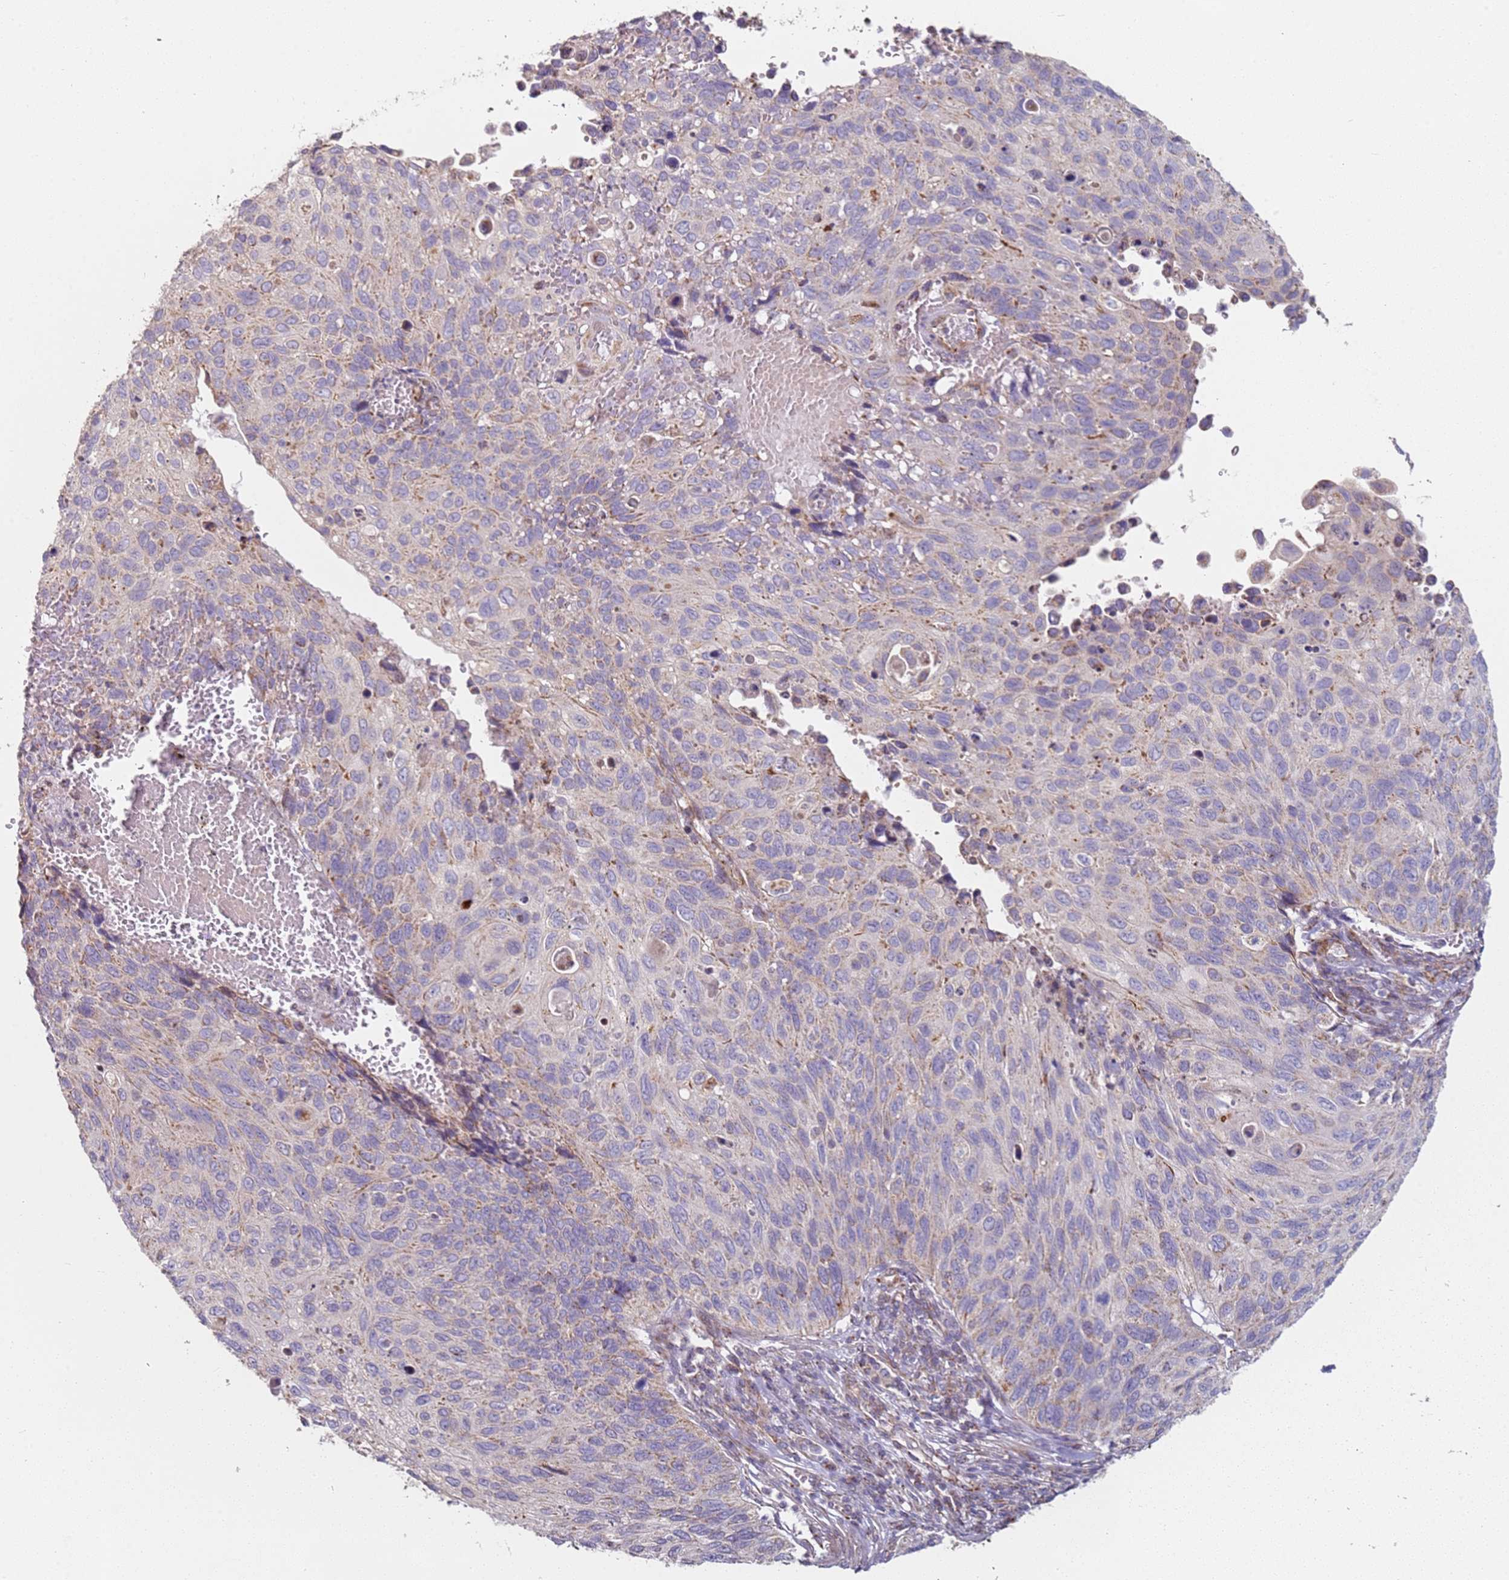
{"staining": {"intensity": "weak", "quantity": "<25%", "location": "cytoplasmic/membranous"}, "tissue": "cervical cancer", "cell_type": "Tumor cells", "image_type": "cancer", "snomed": [{"axis": "morphology", "description": "Squamous cell carcinoma, NOS"}, {"axis": "topography", "description": "Cervix"}], "caption": "Squamous cell carcinoma (cervical) was stained to show a protein in brown. There is no significant expression in tumor cells.", "gene": "ALS2", "patient": {"sex": "female", "age": 70}}